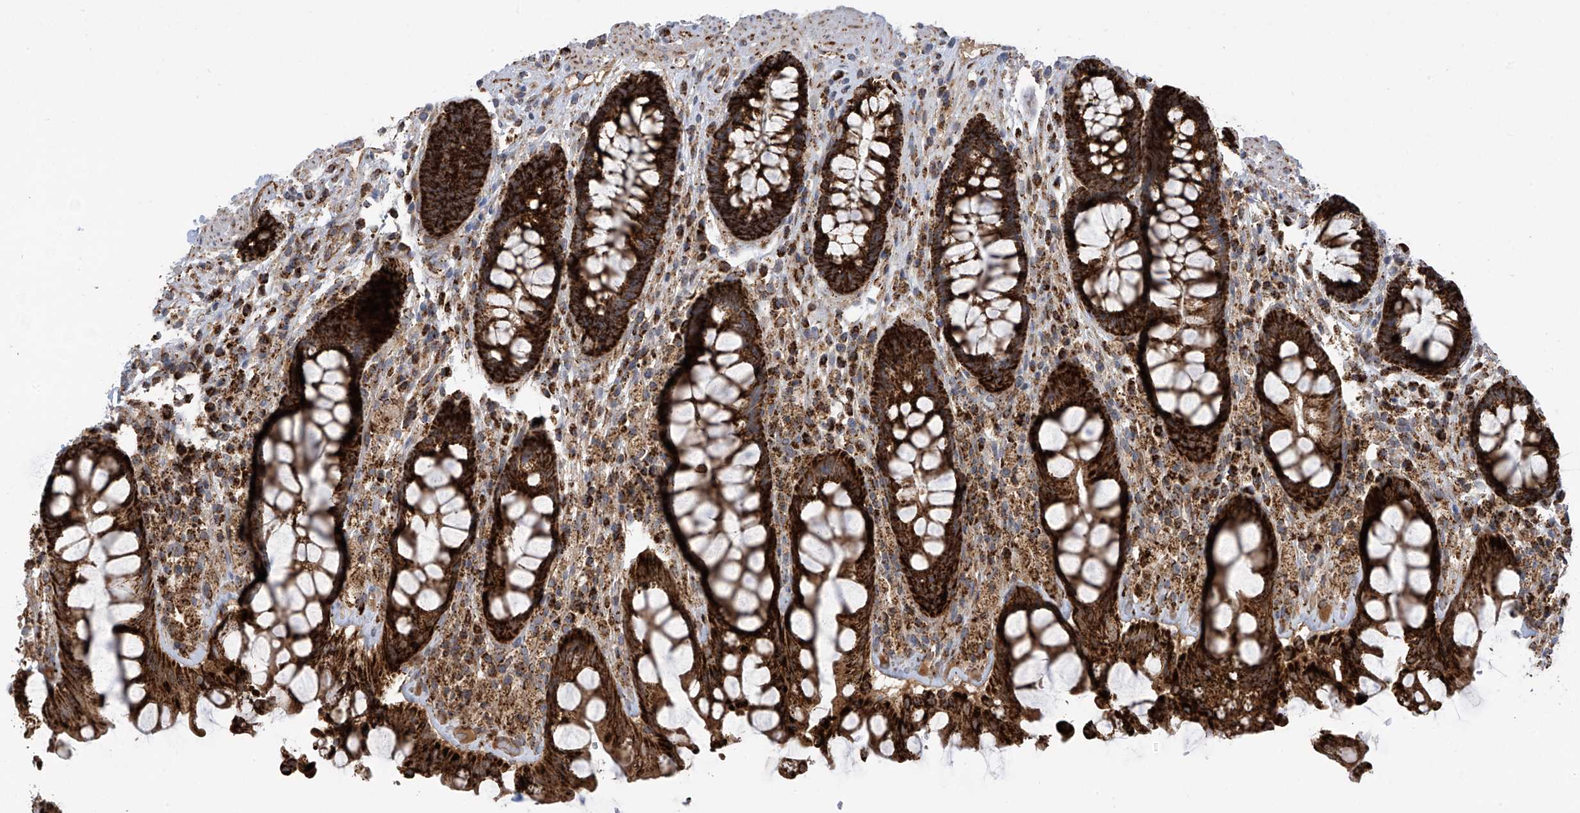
{"staining": {"intensity": "strong", "quantity": ">75%", "location": "cytoplasmic/membranous"}, "tissue": "rectum", "cell_type": "Glandular cells", "image_type": "normal", "snomed": [{"axis": "morphology", "description": "Normal tissue, NOS"}, {"axis": "topography", "description": "Rectum"}], "caption": "This micrograph demonstrates immunohistochemistry staining of normal rectum, with high strong cytoplasmic/membranous positivity in about >75% of glandular cells.", "gene": "COX10", "patient": {"sex": "male", "age": 64}}